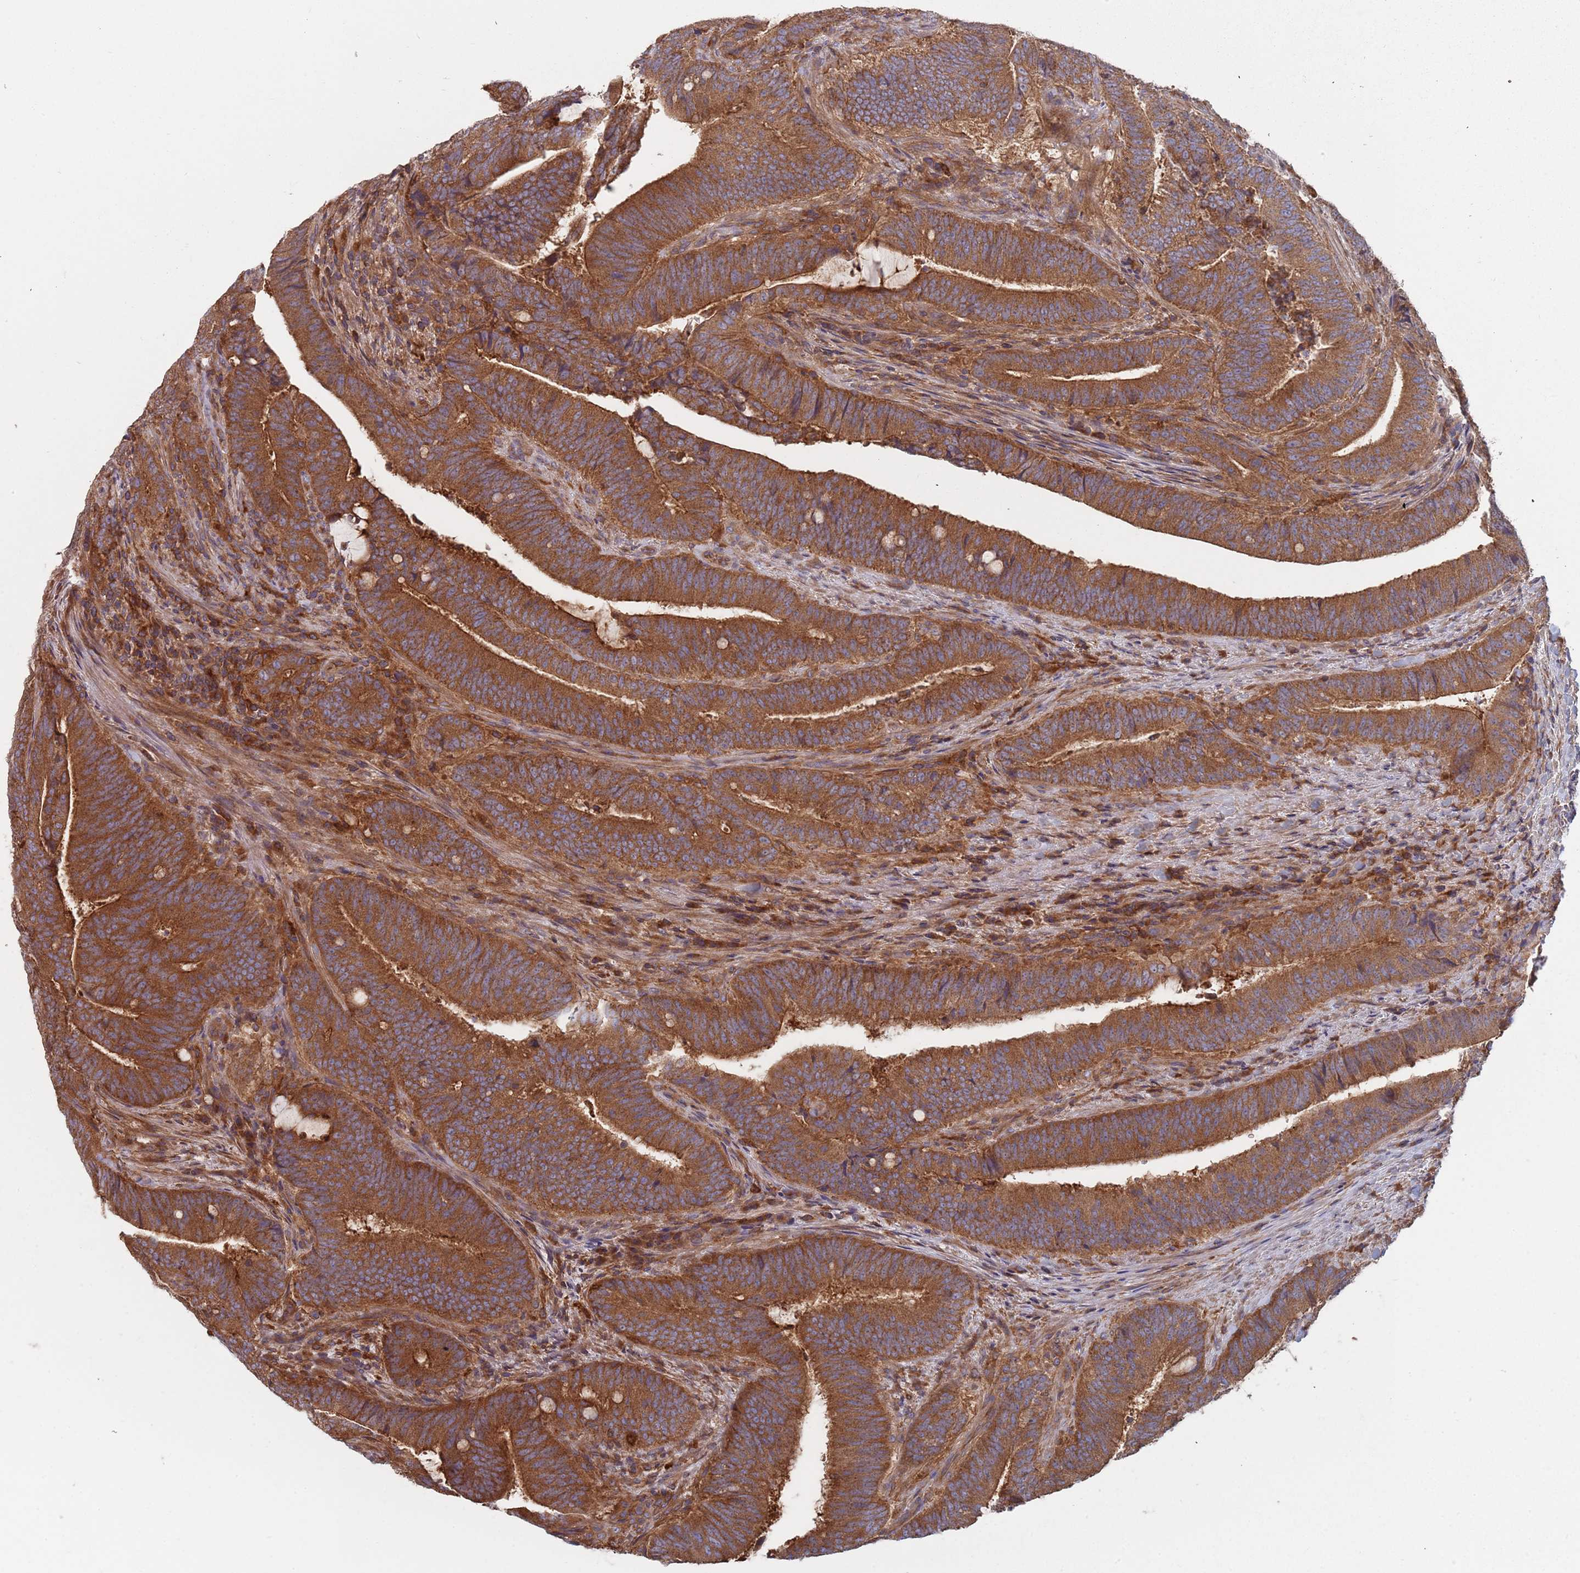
{"staining": {"intensity": "strong", "quantity": ">75%", "location": "cytoplasmic/membranous"}, "tissue": "colorectal cancer", "cell_type": "Tumor cells", "image_type": "cancer", "snomed": [{"axis": "morphology", "description": "Adenocarcinoma, NOS"}, {"axis": "topography", "description": "Colon"}], "caption": "An image of human colorectal cancer stained for a protein displays strong cytoplasmic/membranous brown staining in tumor cells.", "gene": "GDI2", "patient": {"sex": "female", "age": 43}}